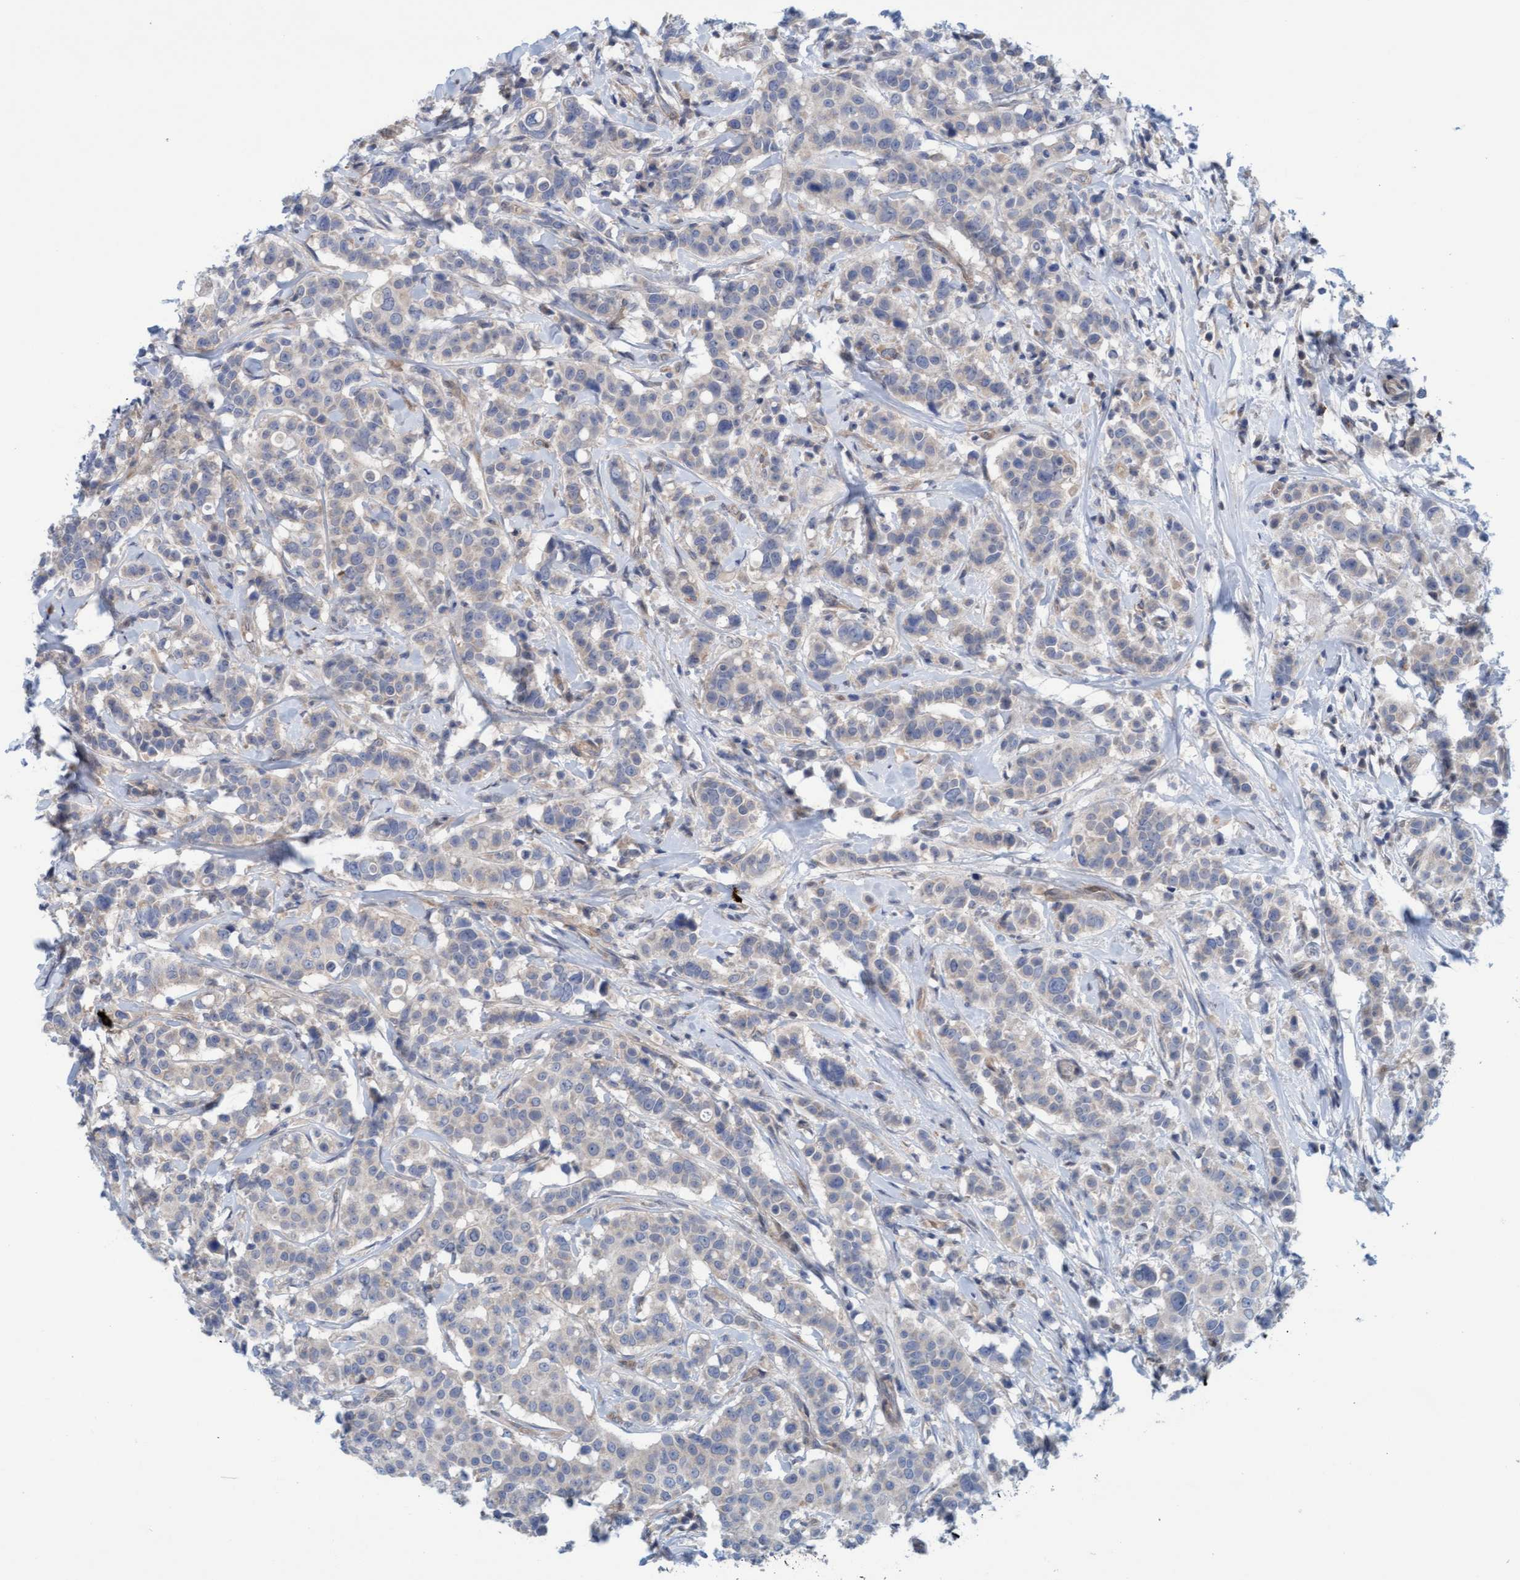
{"staining": {"intensity": "negative", "quantity": "none", "location": "none"}, "tissue": "breast cancer", "cell_type": "Tumor cells", "image_type": "cancer", "snomed": [{"axis": "morphology", "description": "Duct carcinoma"}, {"axis": "topography", "description": "Breast"}], "caption": "Human breast invasive ductal carcinoma stained for a protein using immunohistochemistry (IHC) demonstrates no expression in tumor cells.", "gene": "KLHL25", "patient": {"sex": "female", "age": 27}}